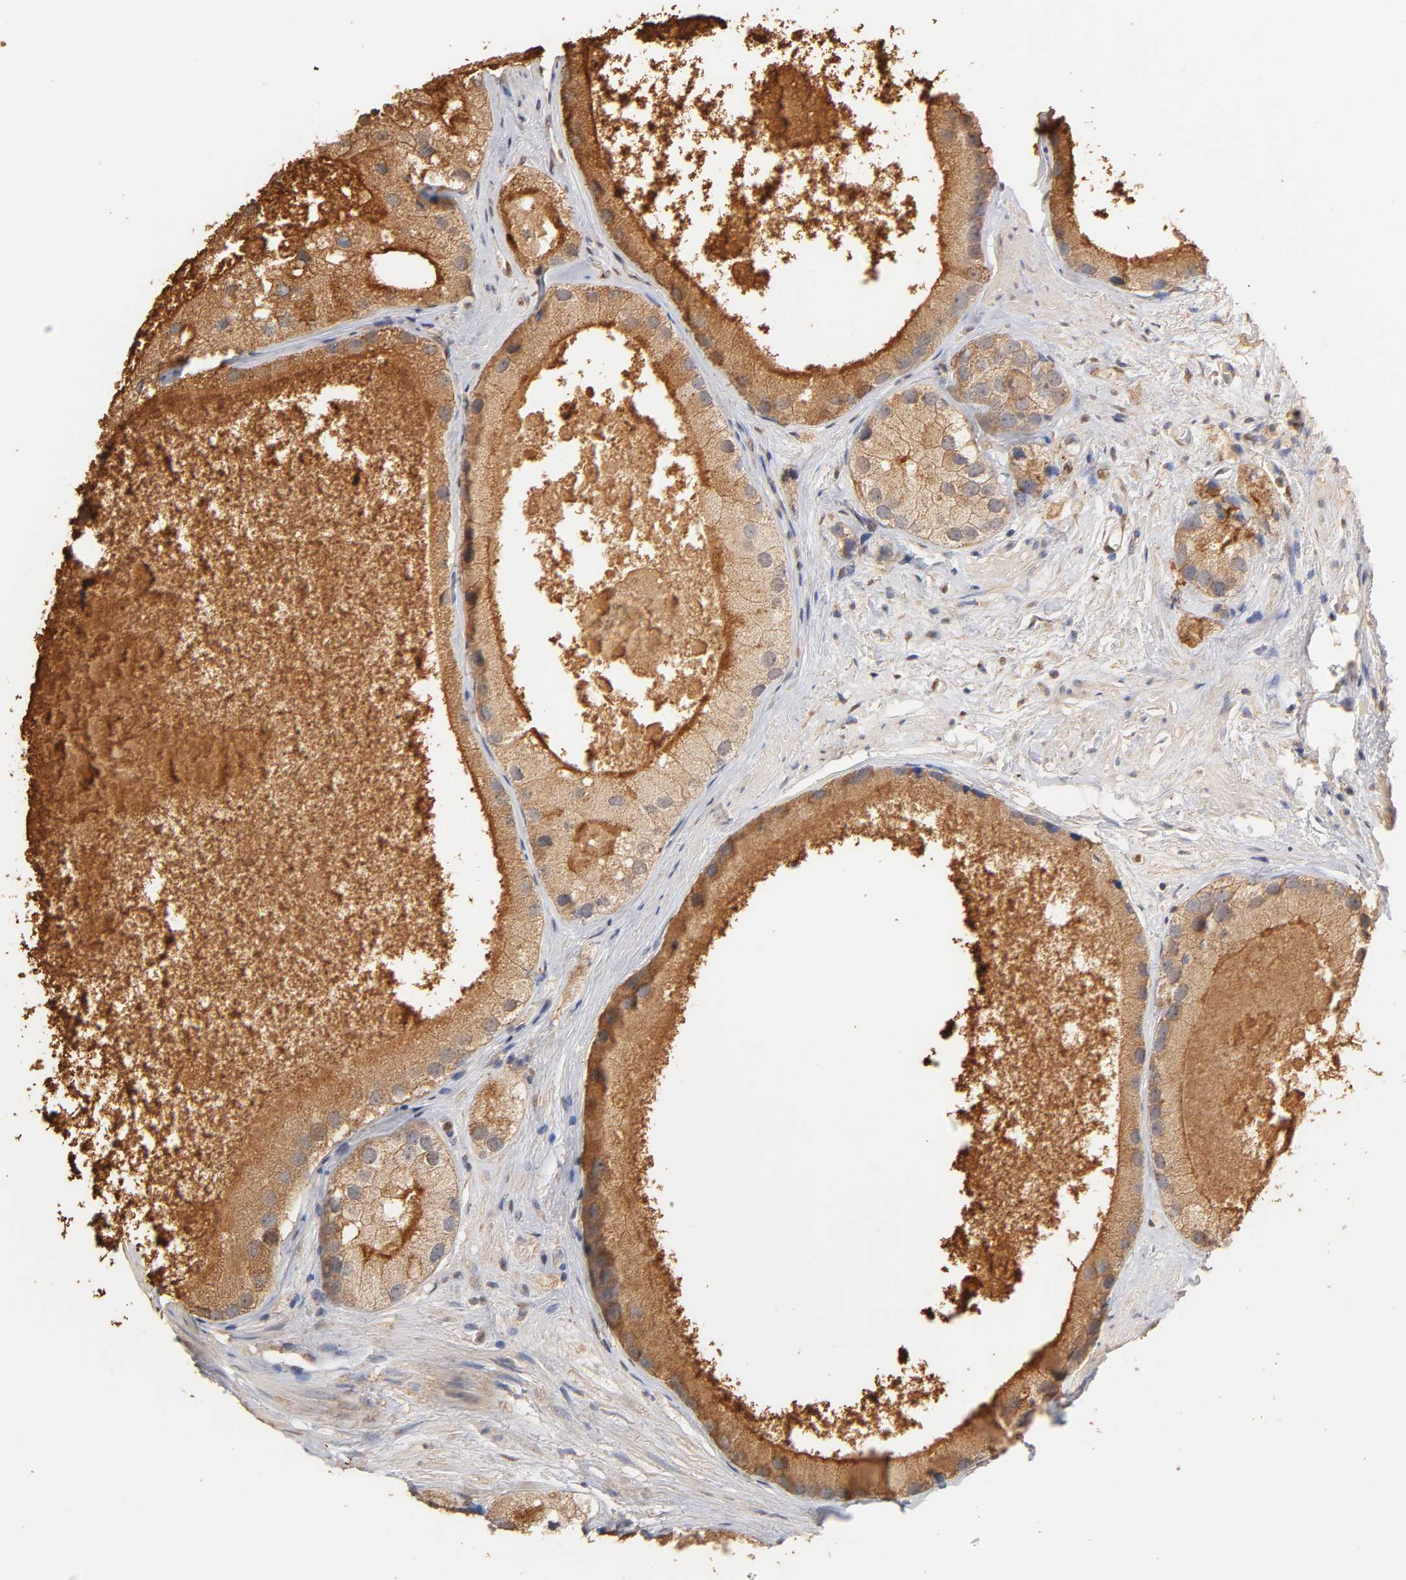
{"staining": {"intensity": "strong", "quantity": ">75%", "location": "cytoplasmic/membranous"}, "tissue": "prostate cancer", "cell_type": "Tumor cells", "image_type": "cancer", "snomed": [{"axis": "morphology", "description": "Adenocarcinoma, Low grade"}, {"axis": "topography", "description": "Prostate"}], "caption": "Human low-grade adenocarcinoma (prostate) stained with a protein marker exhibits strong staining in tumor cells.", "gene": "PKN1", "patient": {"sex": "male", "age": 69}}